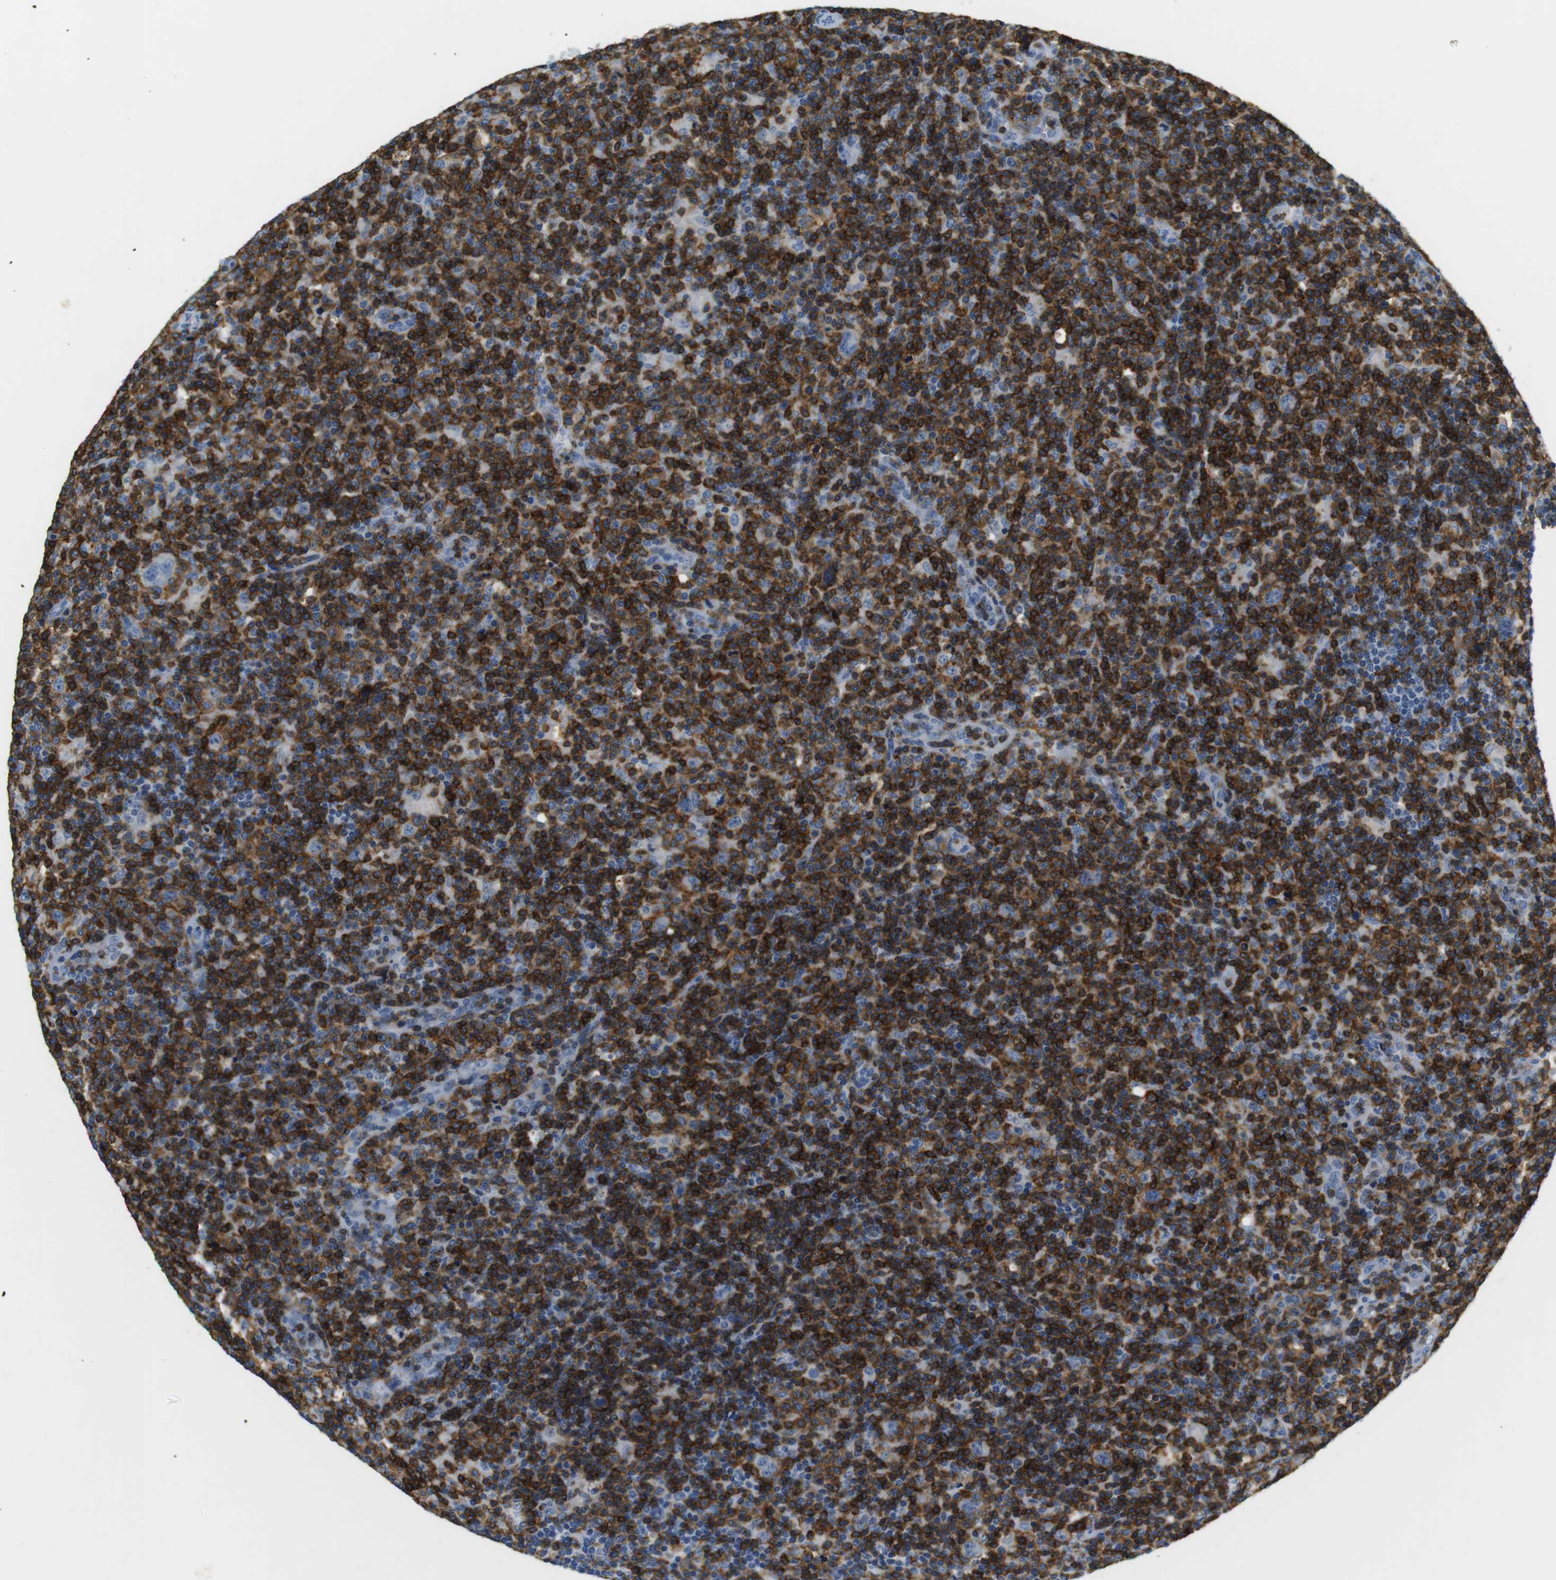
{"staining": {"intensity": "negative", "quantity": "none", "location": "none"}, "tissue": "lymphoma", "cell_type": "Tumor cells", "image_type": "cancer", "snomed": [{"axis": "morphology", "description": "Hodgkin's disease, NOS"}, {"axis": "topography", "description": "Lymph node"}], "caption": "Immunohistochemical staining of human Hodgkin's disease displays no significant staining in tumor cells. The staining was performed using DAB (3,3'-diaminobenzidine) to visualize the protein expression in brown, while the nuclei were stained in blue with hematoxylin (Magnification: 20x).", "gene": "LAT", "patient": {"sex": "female", "age": 57}}